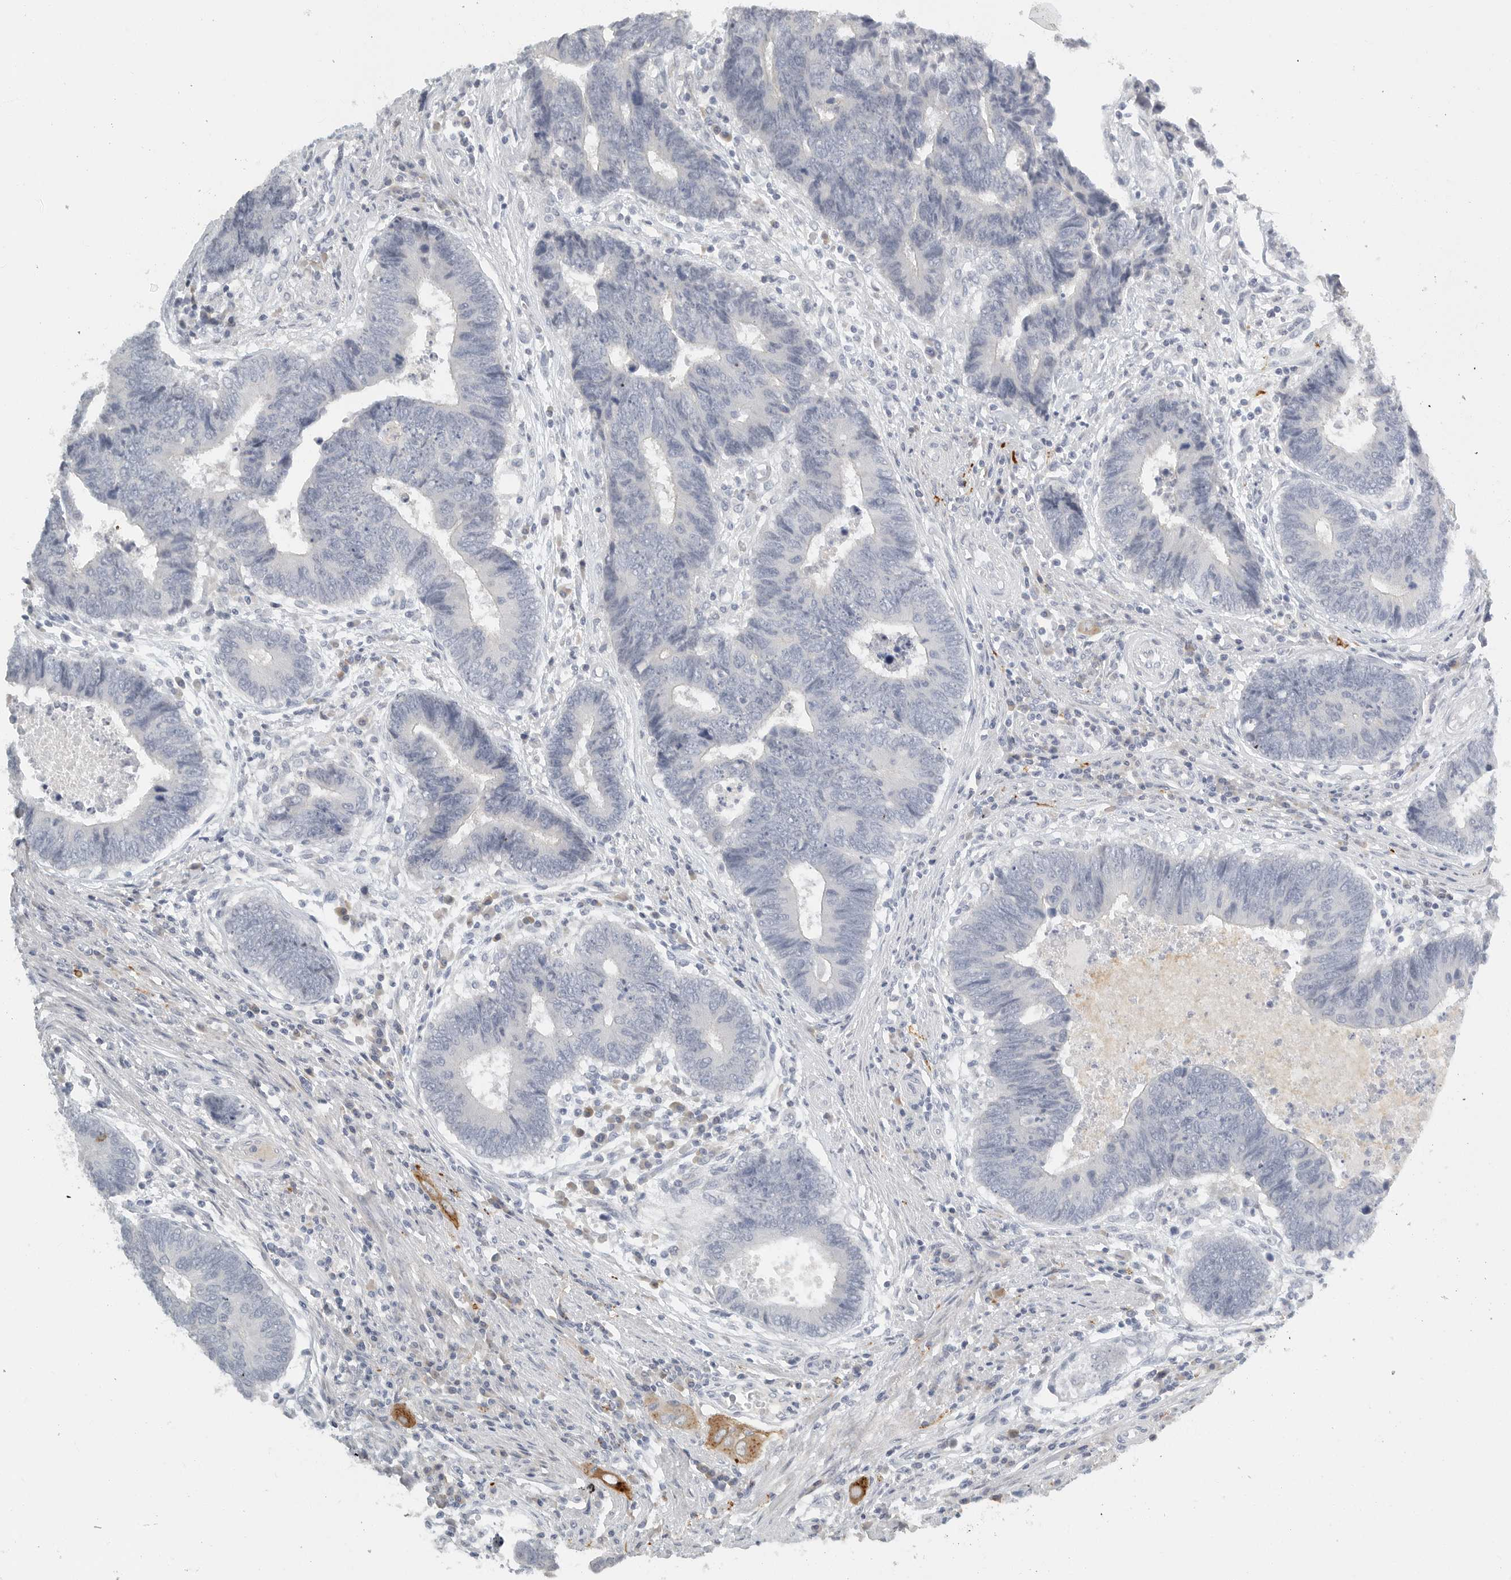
{"staining": {"intensity": "negative", "quantity": "none", "location": "none"}, "tissue": "colorectal cancer", "cell_type": "Tumor cells", "image_type": "cancer", "snomed": [{"axis": "morphology", "description": "Adenocarcinoma, NOS"}, {"axis": "topography", "description": "Rectum"}], "caption": "There is no significant staining in tumor cells of adenocarcinoma (colorectal).", "gene": "PAM", "patient": {"sex": "male", "age": 84}}